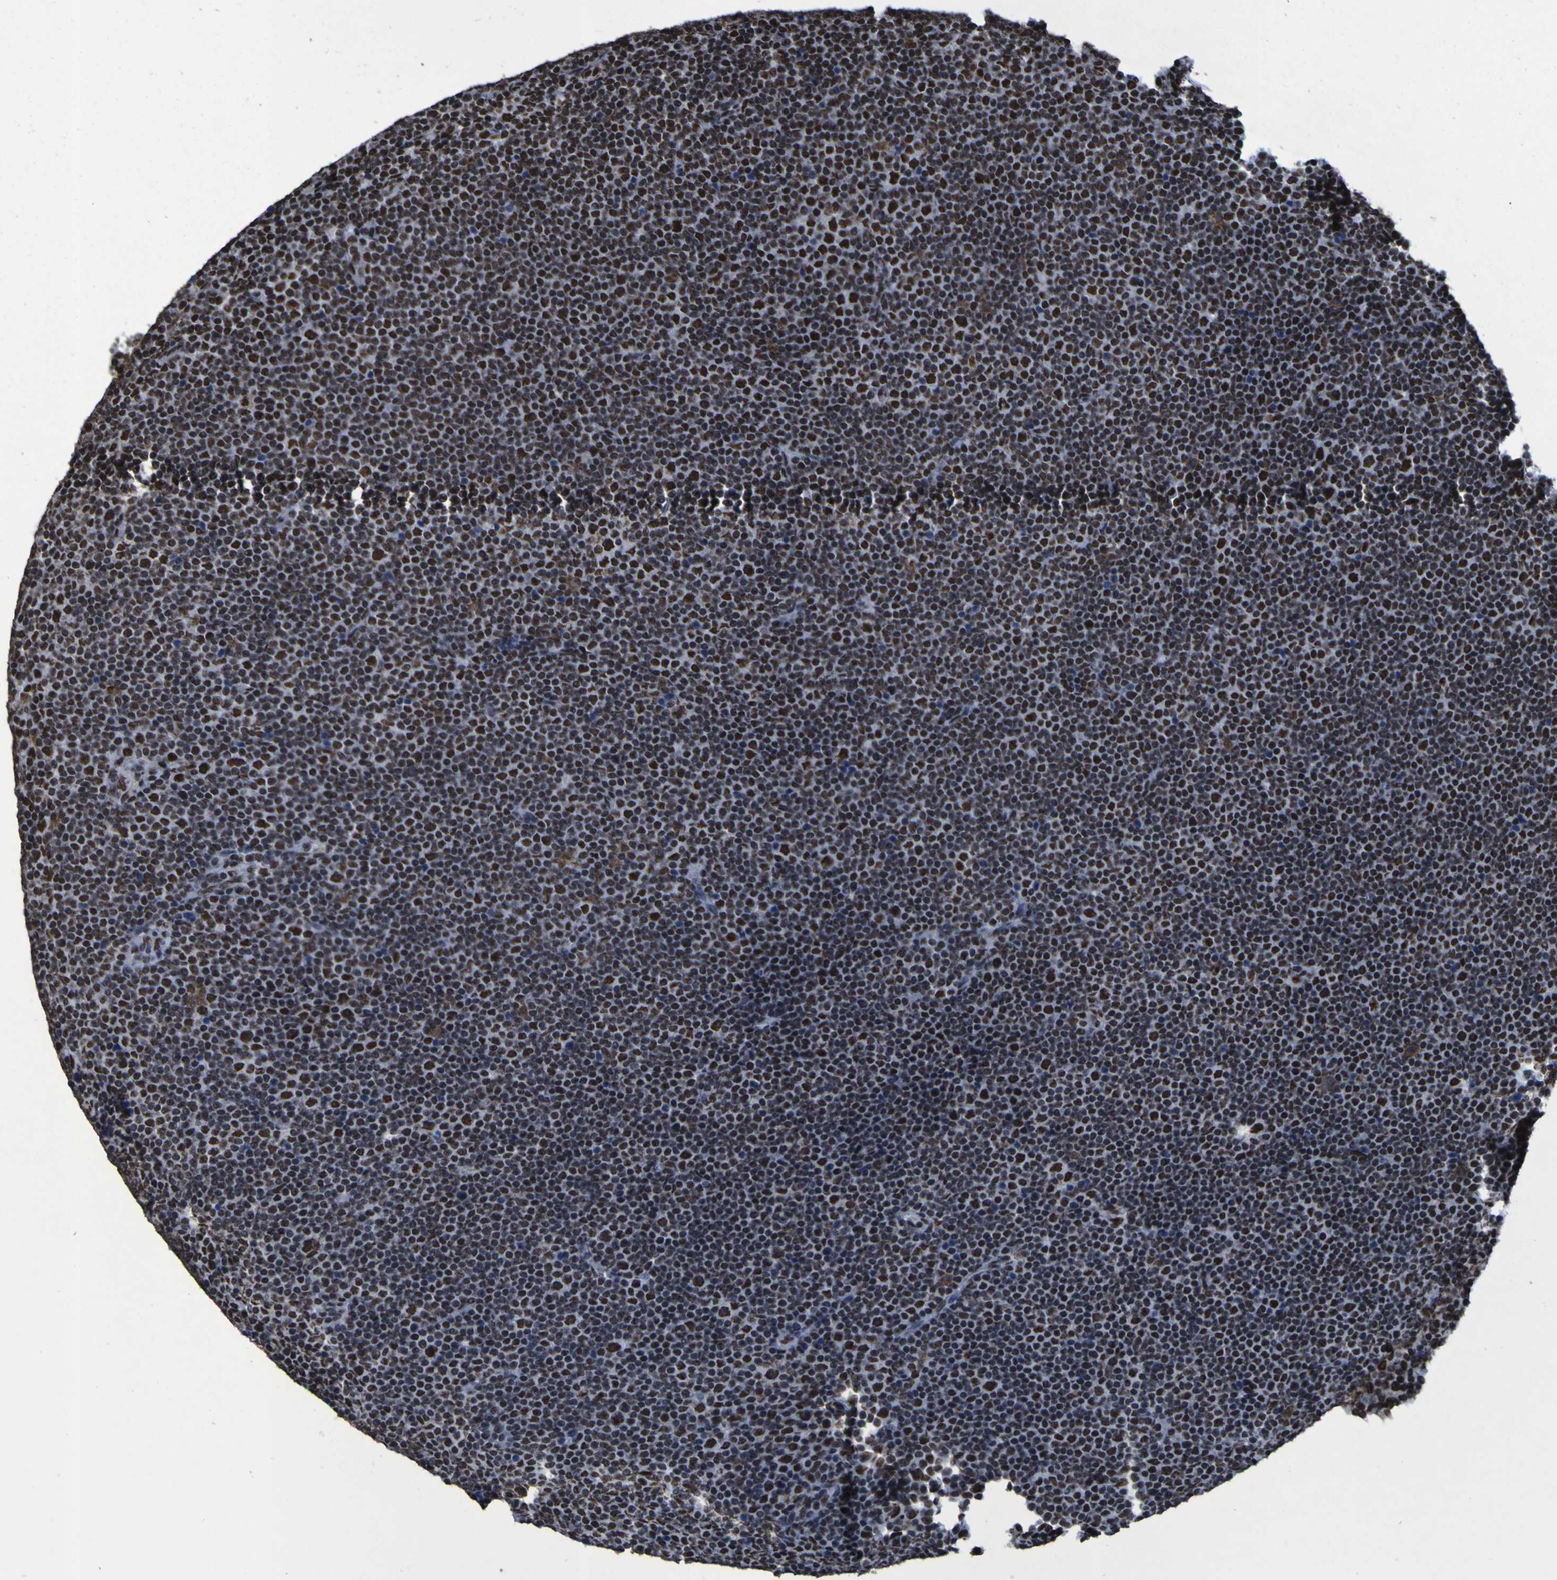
{"staining": {"intensity": "strong", "quantity": ">75%", "location": "cytoplasmic/membranous"}, "tissue": "lymphoma", "cell_type": "Tumor cells", "image_type": "cancer", "snomed": [{"axis": "morphology", "description": "Malignant lymphoma, non-Hodgkin's type, Low grade"}, {"axis": "topography", "description": "Lymph node"}], "caption": "Strong cytoplasmic/membranous expression for a protein is seen in about >75% of tumor cells of low-grade malignant lymphoma, non-Hodgkin's type using immunohistochemistry (IHC).", "gene": "HNRNPR", "patient": {"sex": "female", "age": 67}}